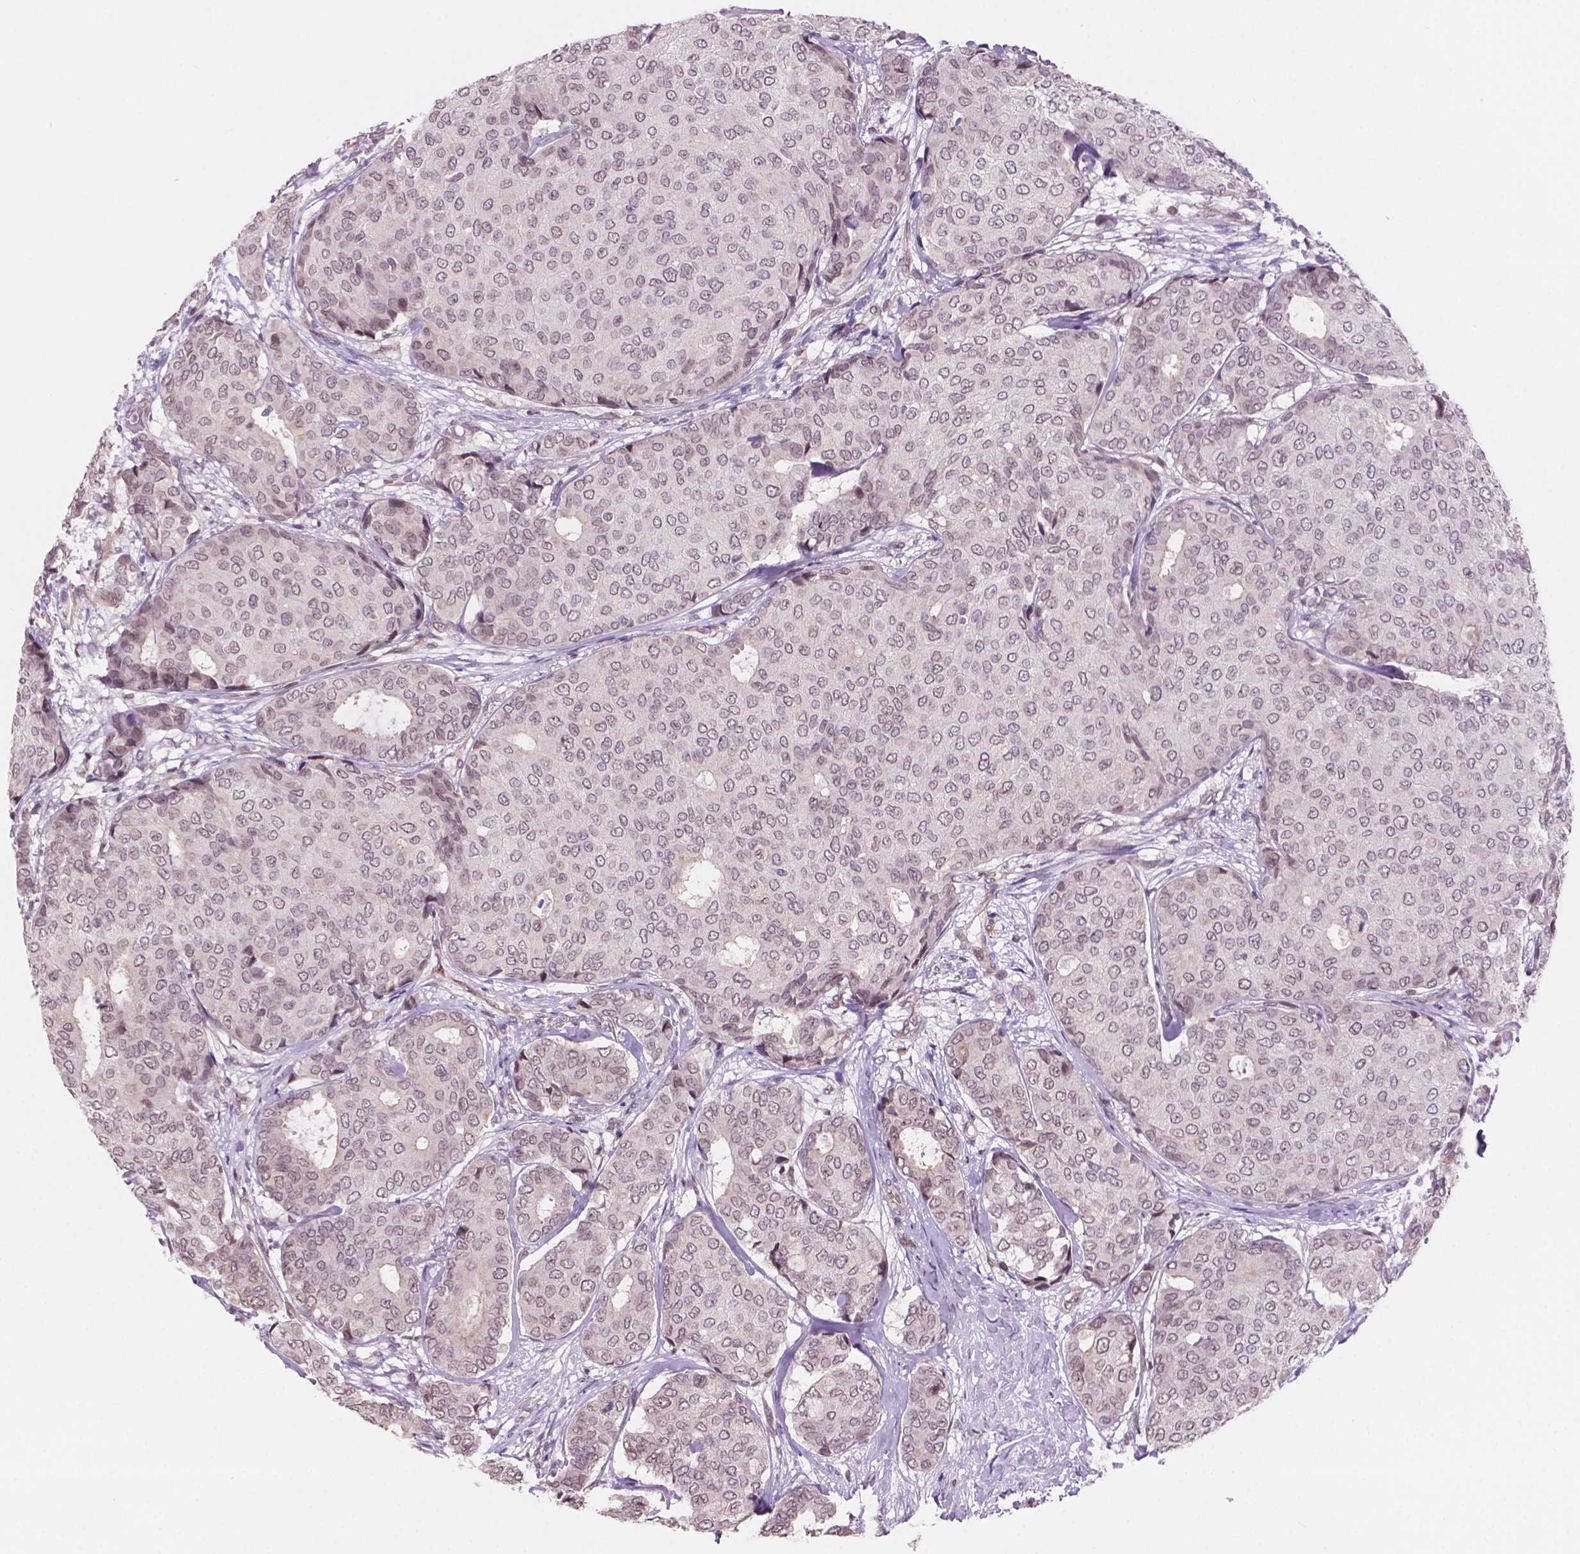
{"staining": {"intensity": "weak", "quantity": "<25%", "location": "nuclear"}, "tissue": "breast cancer", "cell_type": "Tumor cells", "image_type": "cancer", "snomed": [{"axis": "morphology", "description": "Duct carcinoma"}, {"axis": "topography", "description": "Breast"}], "caption": "There is no significant expression in tumor cells of breast cancer (invasive ductal carcinoma).", "gene": "TMEM184A", "patient": {"sex": "female", "age": 75}}